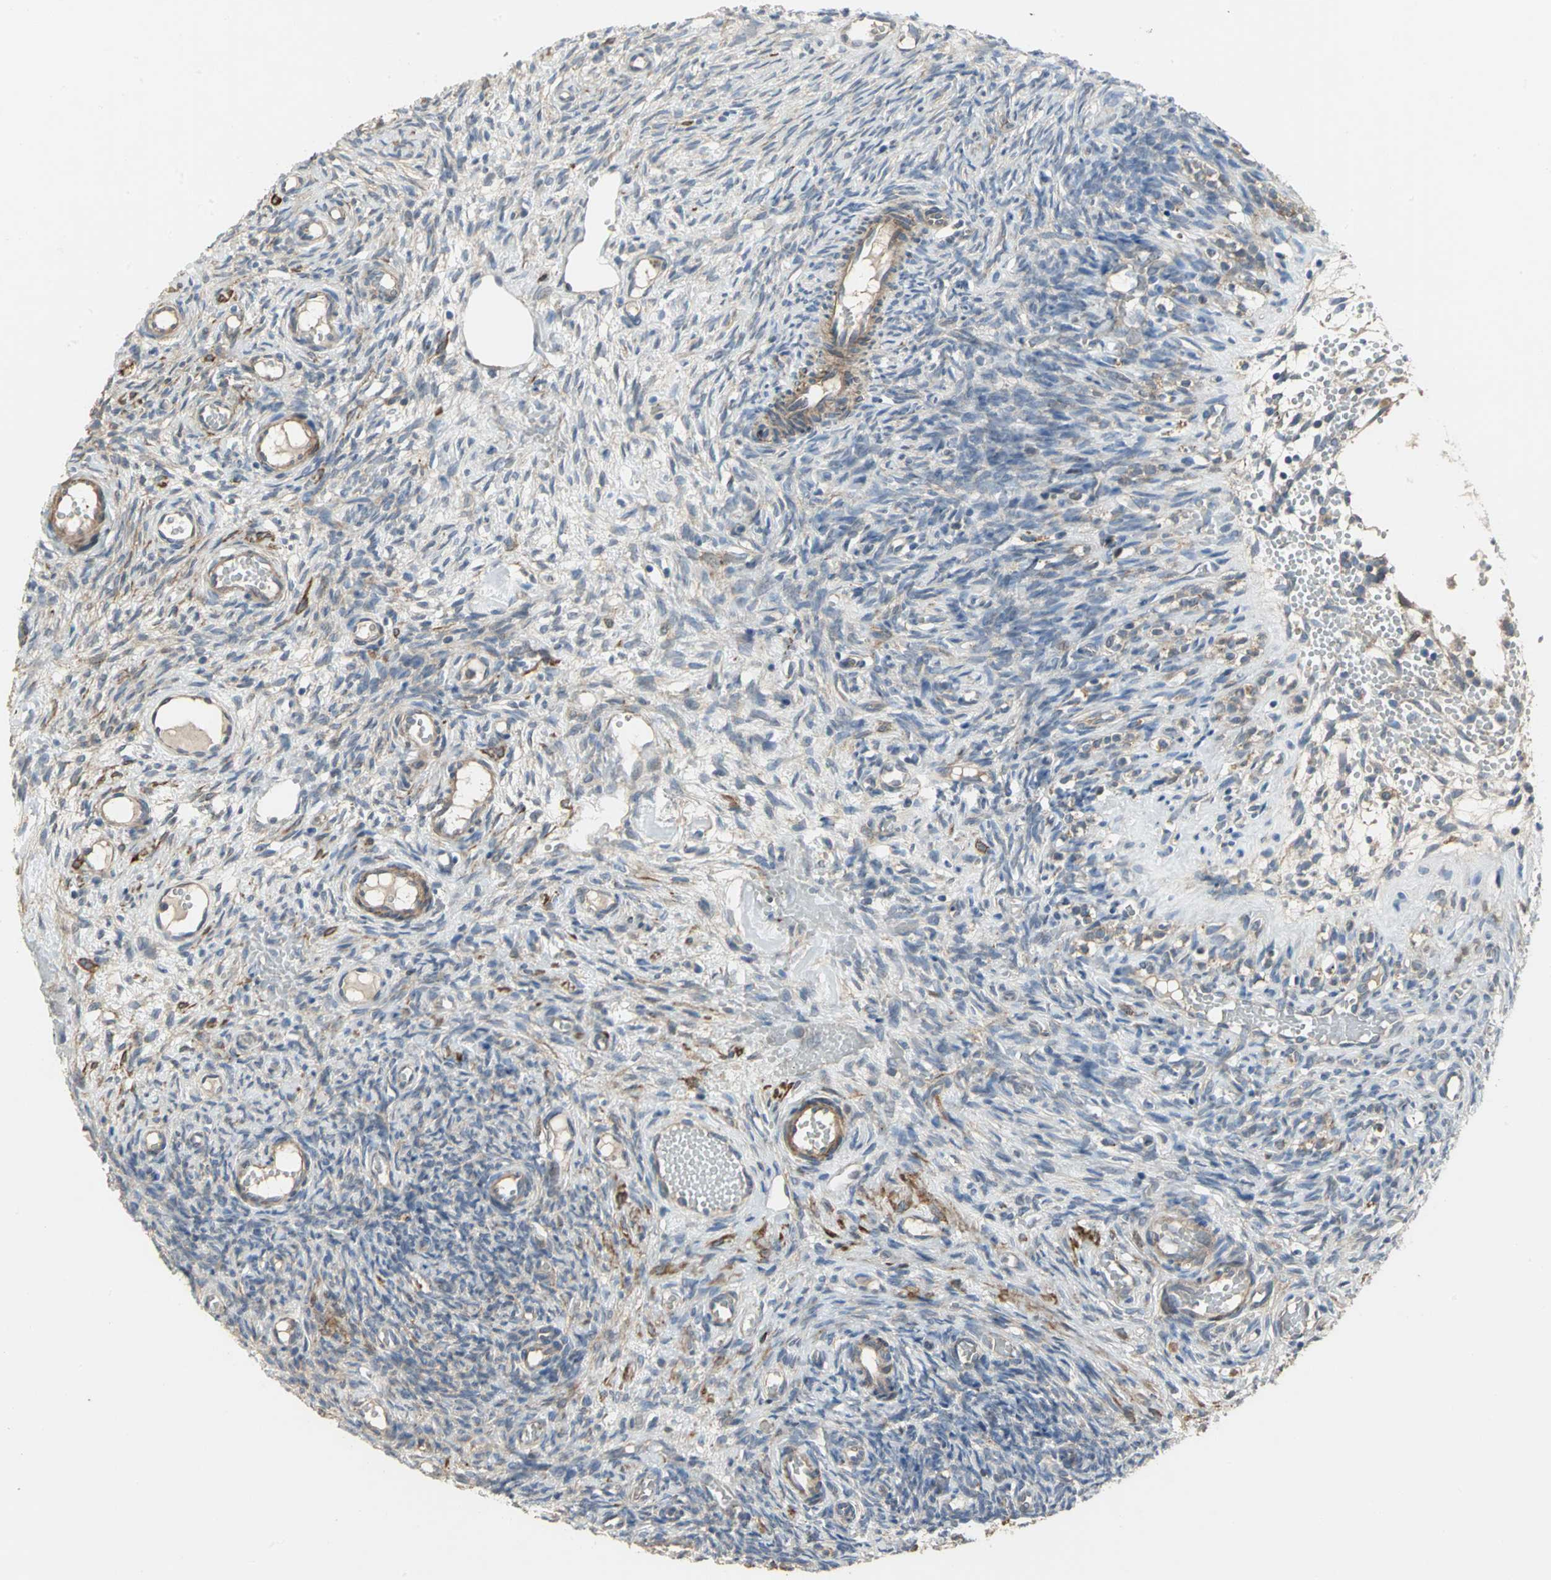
{"staining": {"intensity": "weak", "quantity": "25%-75%", "location": "cytoplasmic/membranous"}, "tissue": "ovary", "cell_type": "Ovarian stroma cells", "image_type": "normal", "snomed": [{"axis": "morphology", "description": "Normal tissue, NOS"}, {"axis": "topography", "description": "Ovary"}], "caption": "A low amount of weak cytoplasmic/membranous positivity is identified in approximately 25%-75% of ovarian stroma cells in unremarkable ovary.", "gene": "MET", "patient": {"sex": "female", "age": 35}}